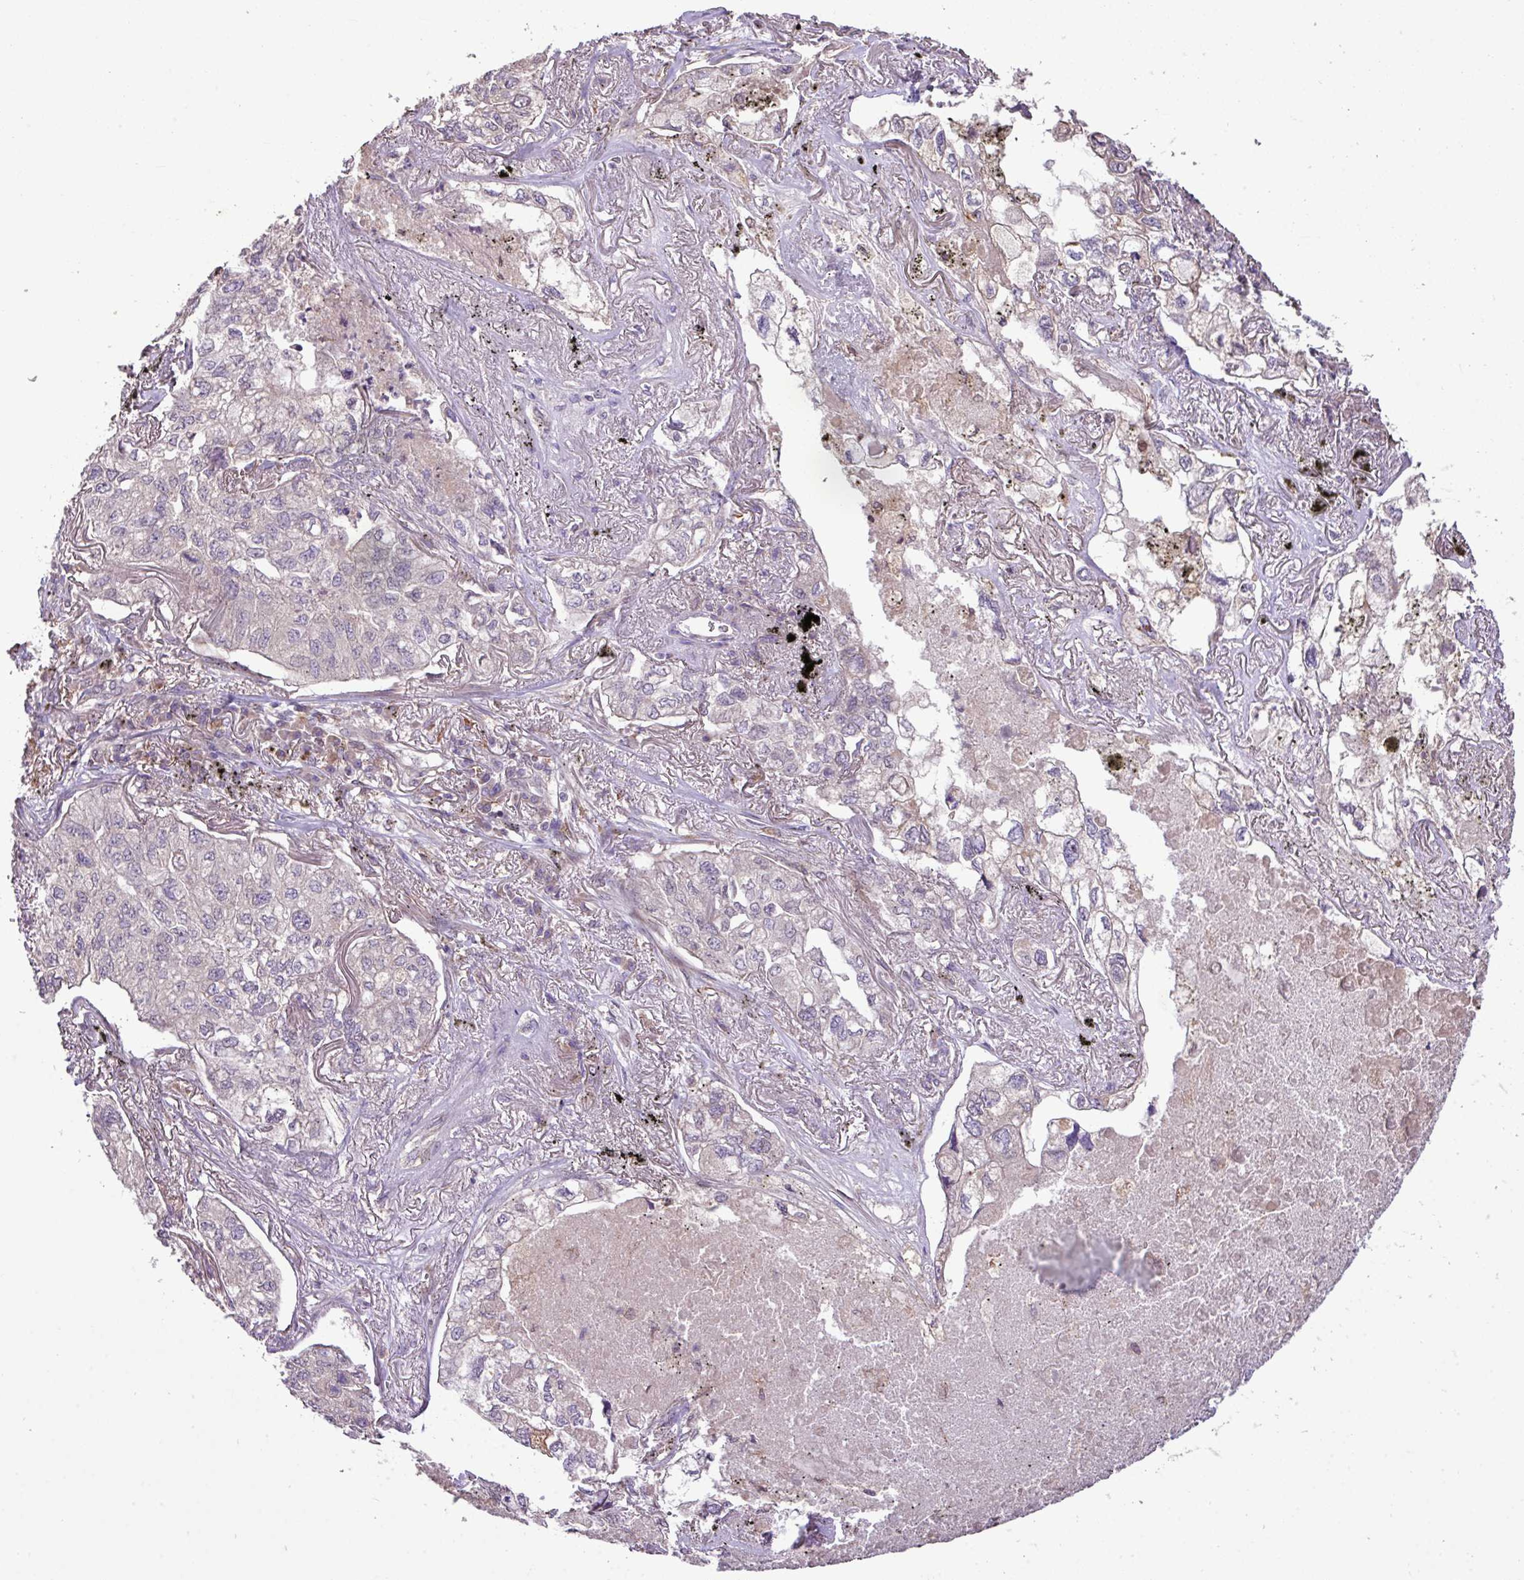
{"staining": {"intensity": "negative", "quantity": "none", "location": "none"}, "tissue": "lung cancer", "cell_type": "Tumor cells", "image_type": "cancer", "snomed": [{"axis": "morphology", "description": "Adenocarcinoma, NOS"}, {"axis": "topography", "description": "Lung"}], "caption": "High magnification brightfield microscopy of lung cancer stained with DAB (3,3'-diaminobenzidine) (brown) and counterstained with hematoxylin (blue): tumor cells show no significant expression.", "gene": "ARHGEF25", "patient": {"sex": "male", "age": 65}}